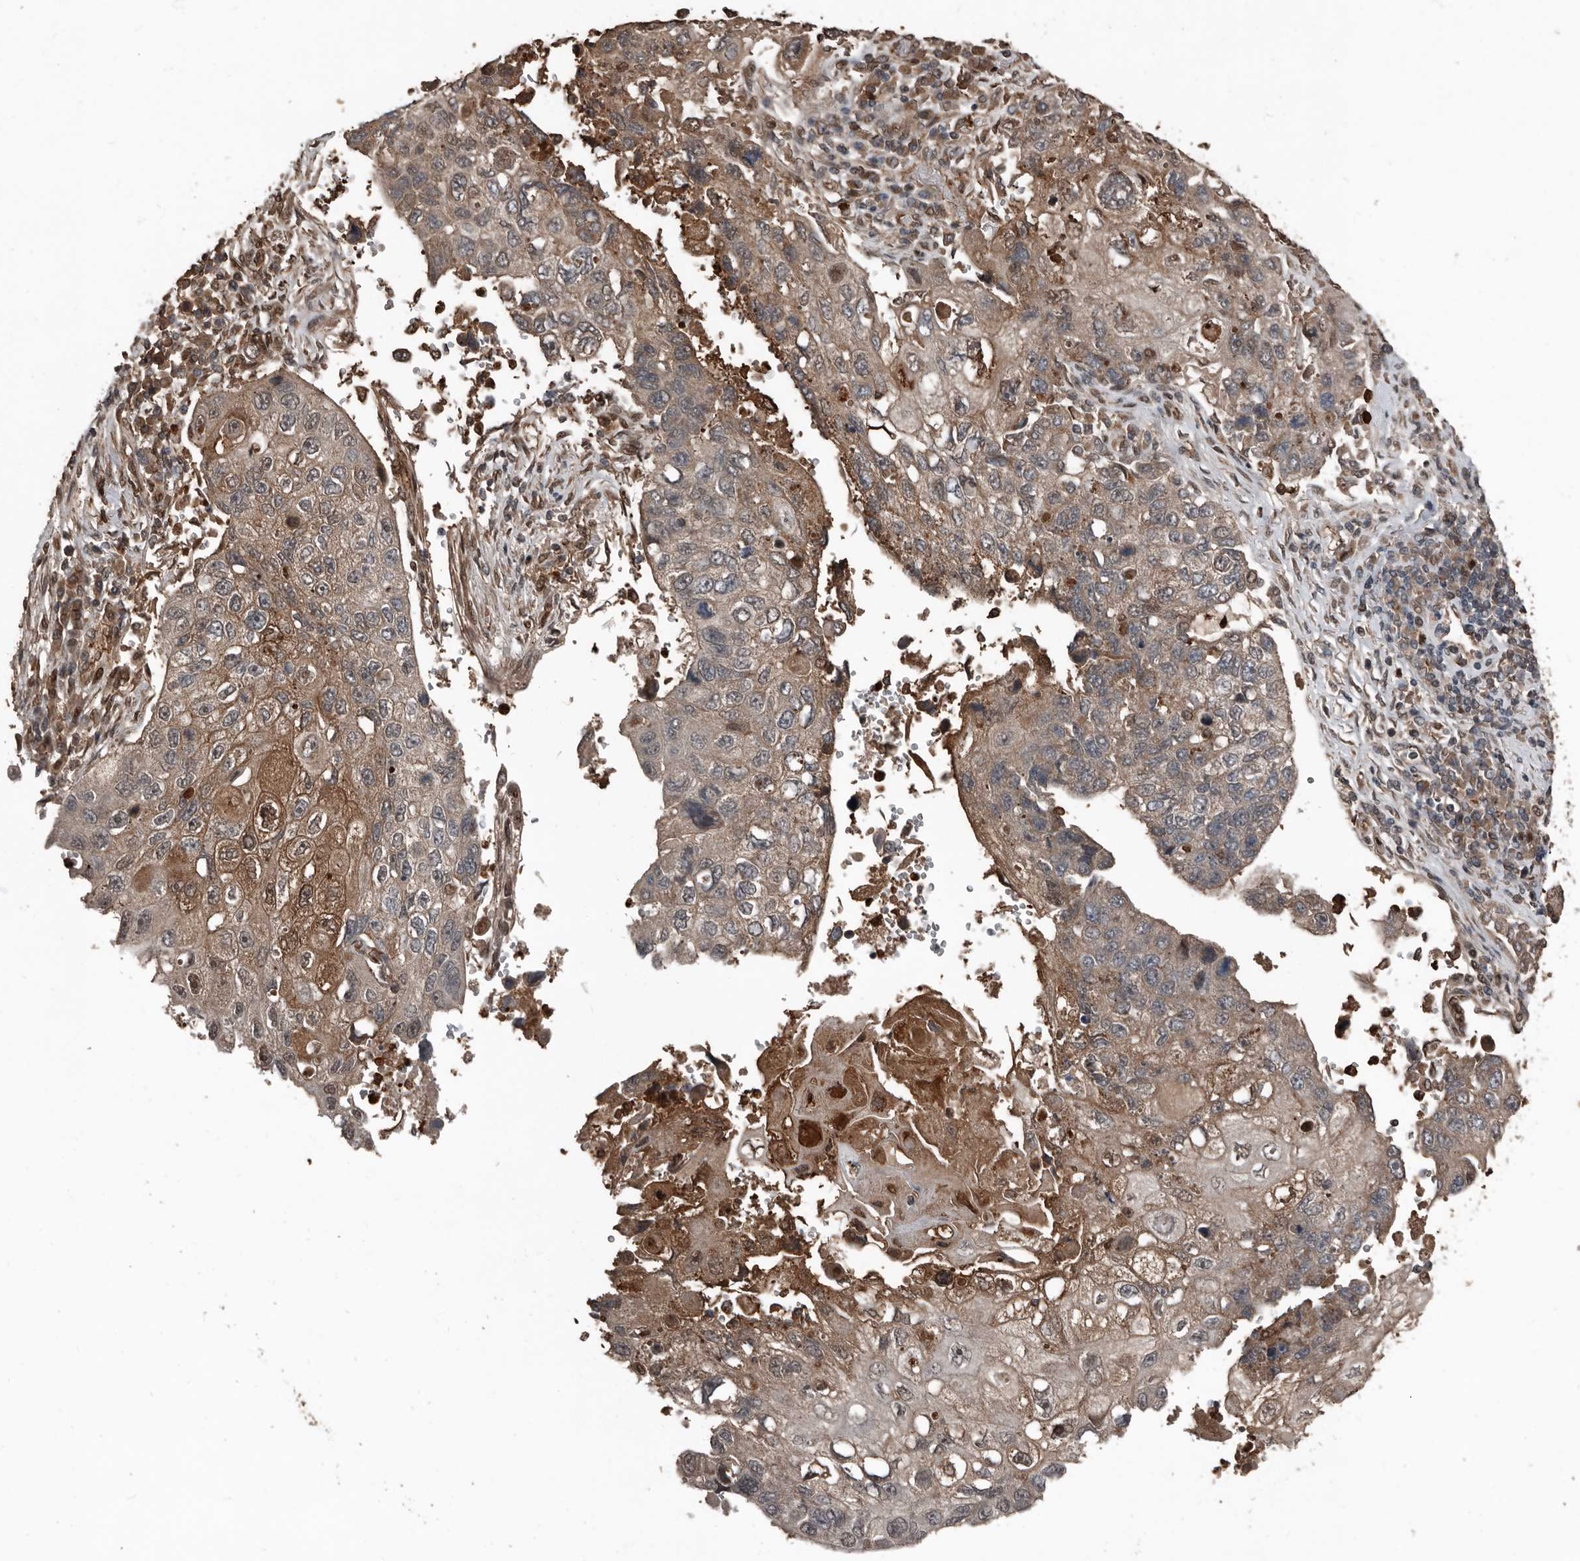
{"staining": {"intensity": "moderate", "quantity": "<25%", "location": "cytoplasmic/membranous,nuclear"}, "tissue": "lung cancer", "cell_type": "Tumor cells", "image_type": "cancer", "snomed": [{"axis": "morphology", "description": "Squamous cell carcinoma, NOS"}, {"axis": "topography", "description": "Lung"}], "caption": "High-magnification brightfield microscopy of lung cancer (squamous cell carcinoma) stained with DAB (brown) and counterstained with hematoxylin (blue). tumor cells exhibit moderate cytoplasmic/membranous and nuclear staining is appreciated in approximately<25% of cells. (brown staining indicates protein expression, while blue staining denotes nuclei).", "gene": "FSBP", "patient": {"sex": "male", "age": 61}}